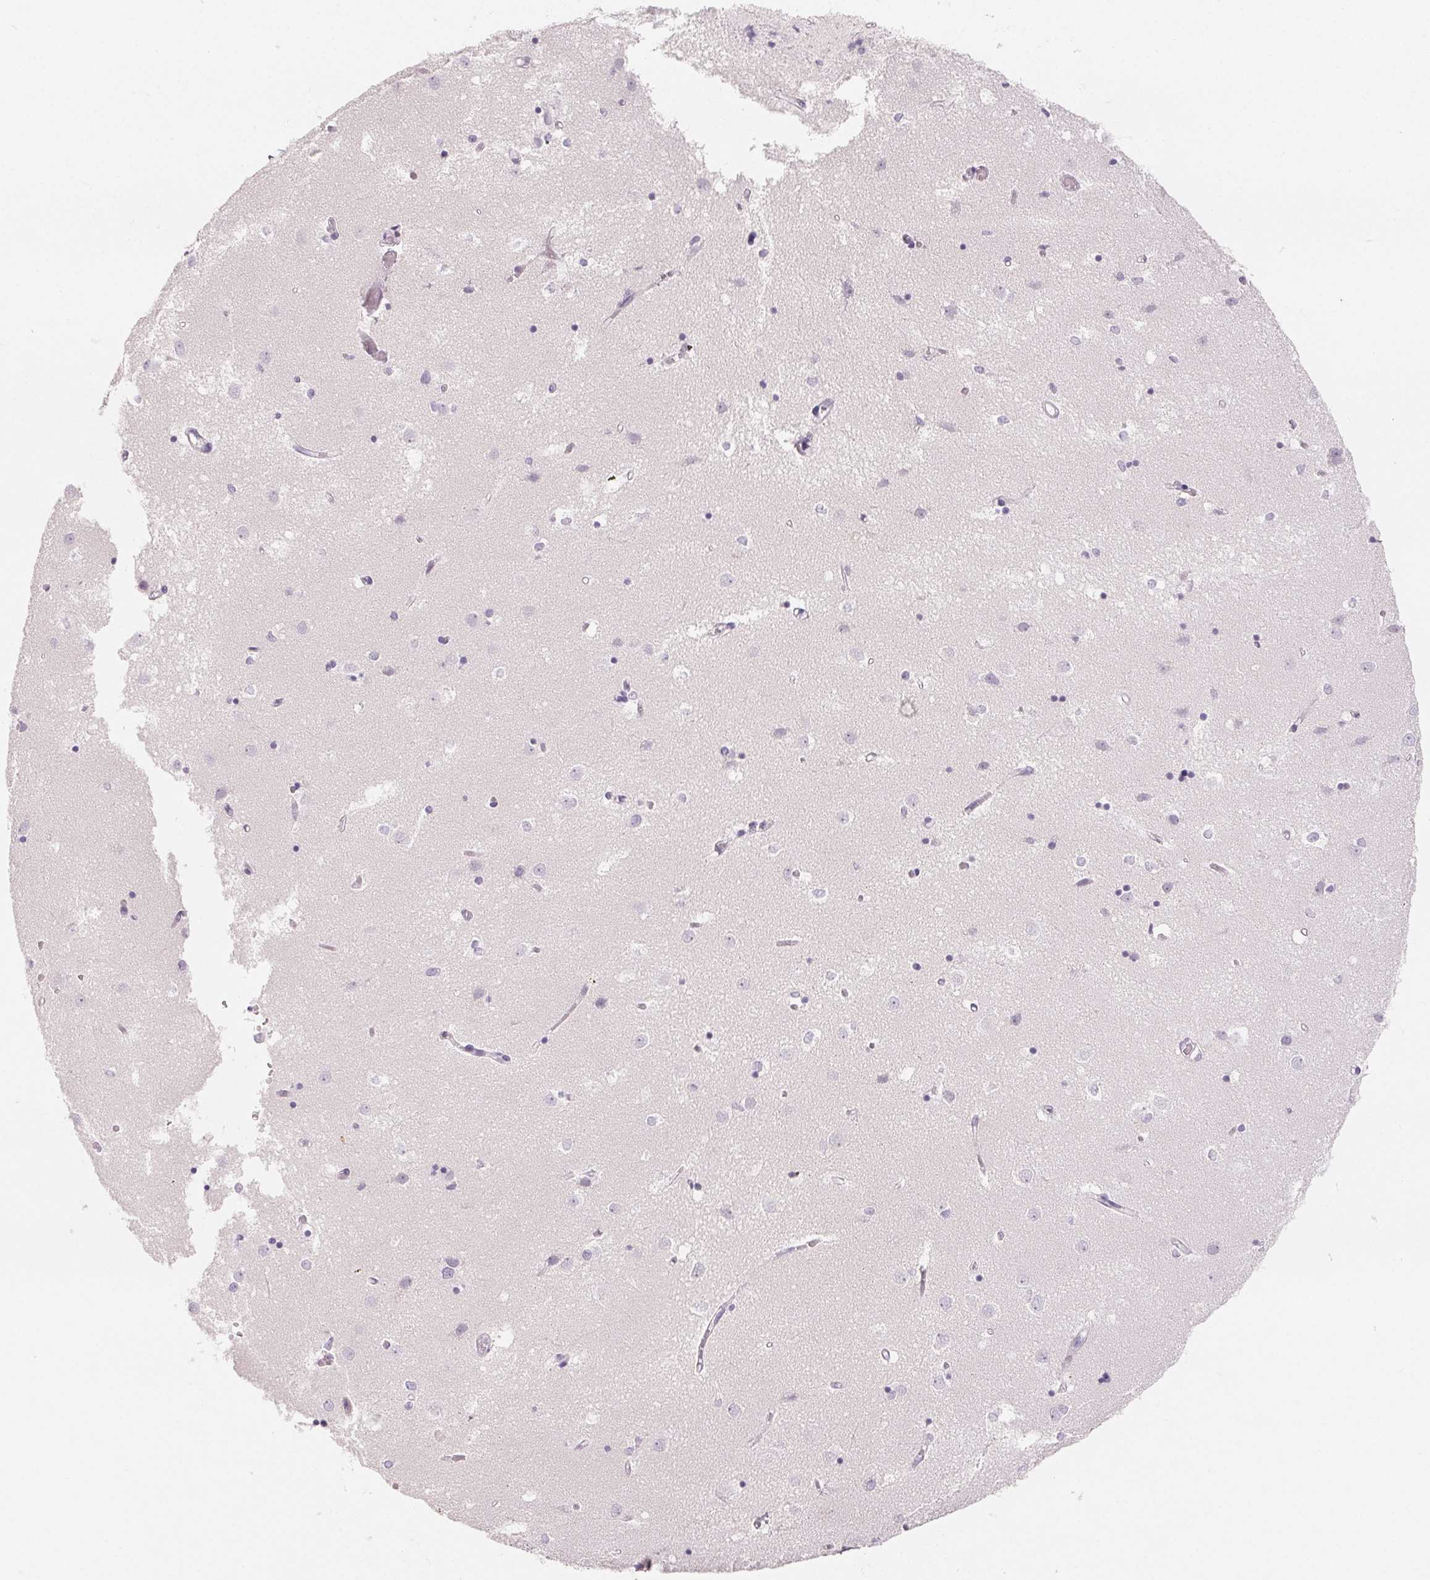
{"staining": {"intensity": "negative", "quantity": "none", "location": "none"}, "tissue": "caudate", "cell_type": "Glial cells", "image_type": "normal", "snomed": [{"axis": "morphology", "description": "Normal tissue, NOS"}, {"axis": "topography", "description": "Lateral ventricle wall"}], "caption": "The photomicrograph exhibits no staining of glial cells in unremarkable caudate. The staining is performed using DAB (3,3'-diaminobenzidine) brown chromogen with nuclei counter-stained in using hematoxylin.", "gene": "CD69", "patient": {"sex": "male", "age": 54}}